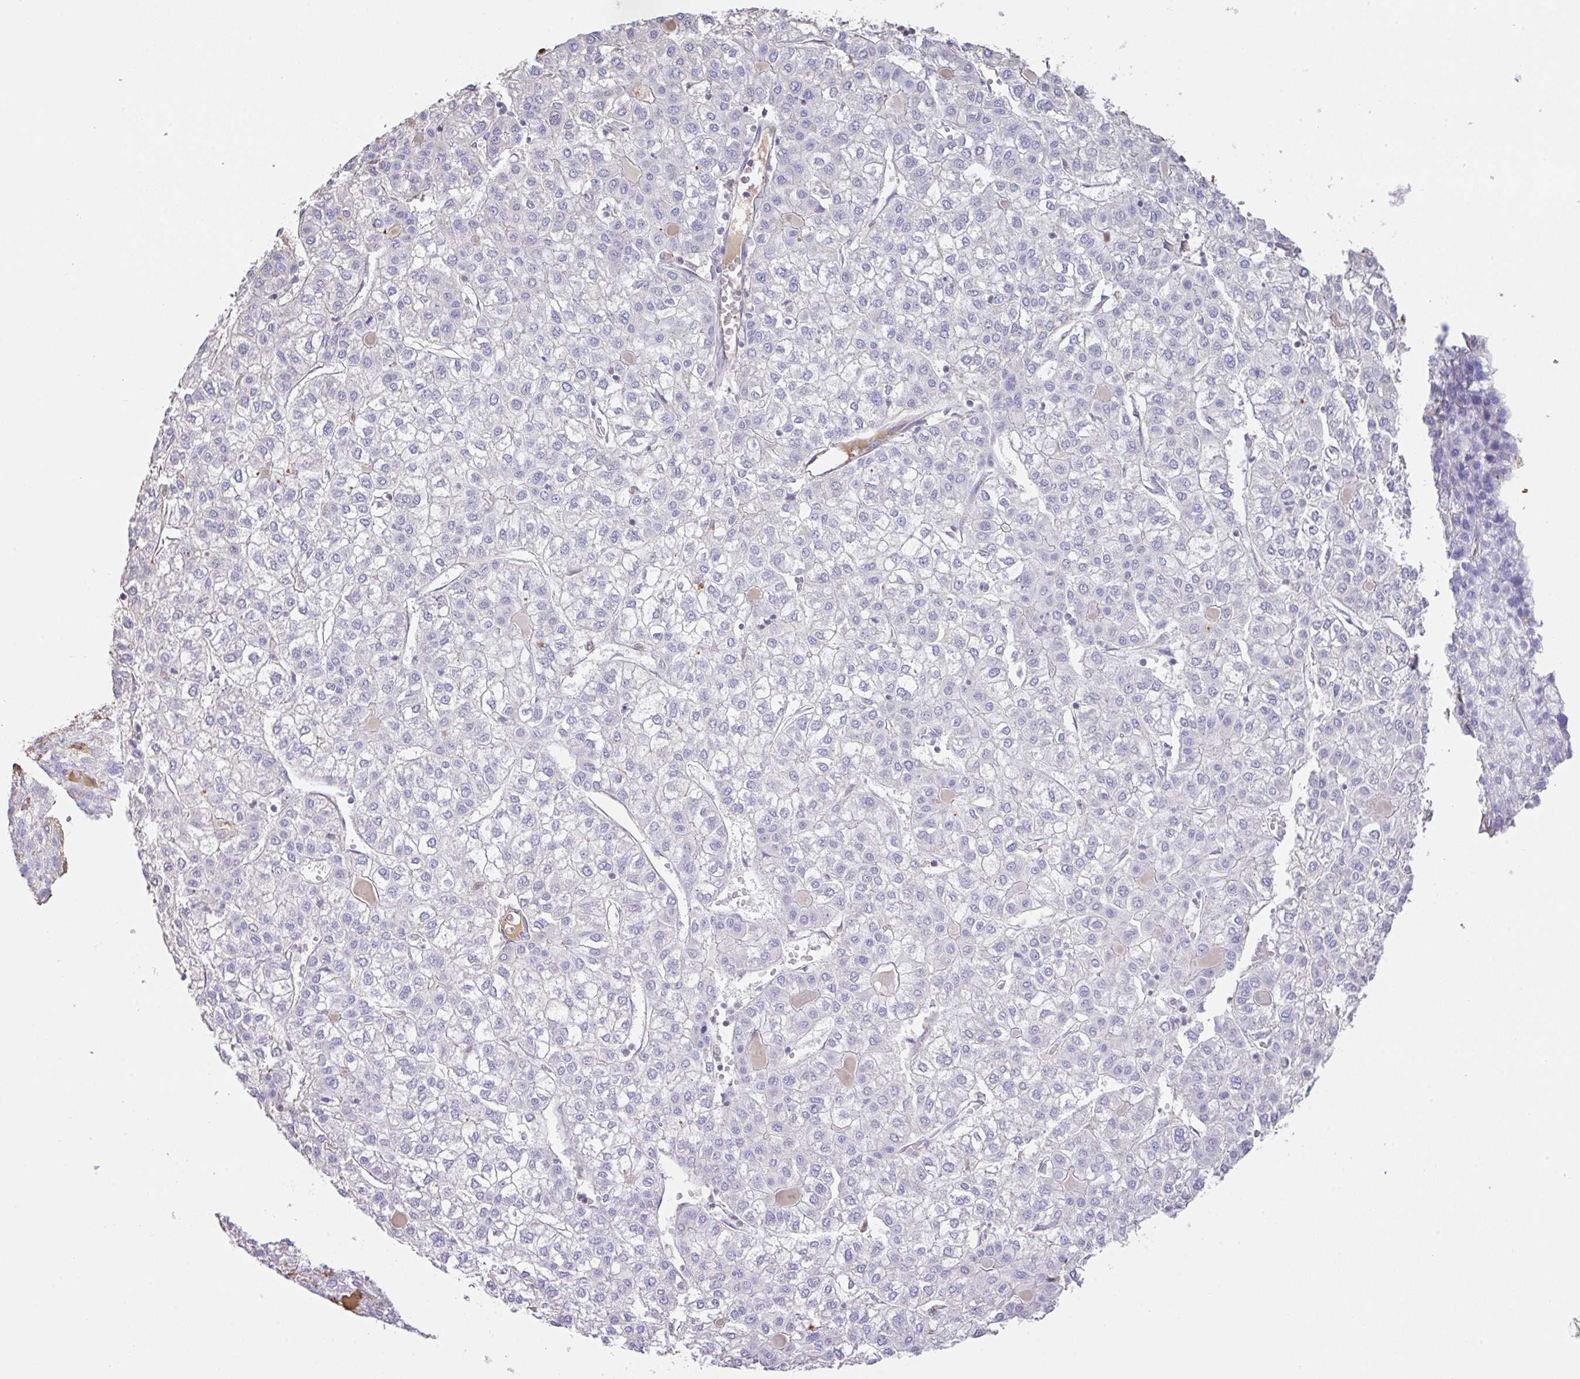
{"staining": {"intensity": "negative", "quantity": "none", "location": "none"}, "tissue": "liver cancer", "cell_type": "Tumor cells", "image_type": "cancer", "snomed": [{"axis": "morphology", "description": "Carcinoma, Hepatocellular, NOS"}, {"axis": "topography", "description": "Liver"}], "caption": "Immunohistochemistry (IHC) photomicrograph of liver cancer (hepatocellular carcinoma) stained for a protein (brown), which exhibits no expression in tumor cells.", "gene": "HOXC12", "patient": {"sex": "female", "age": 43}}